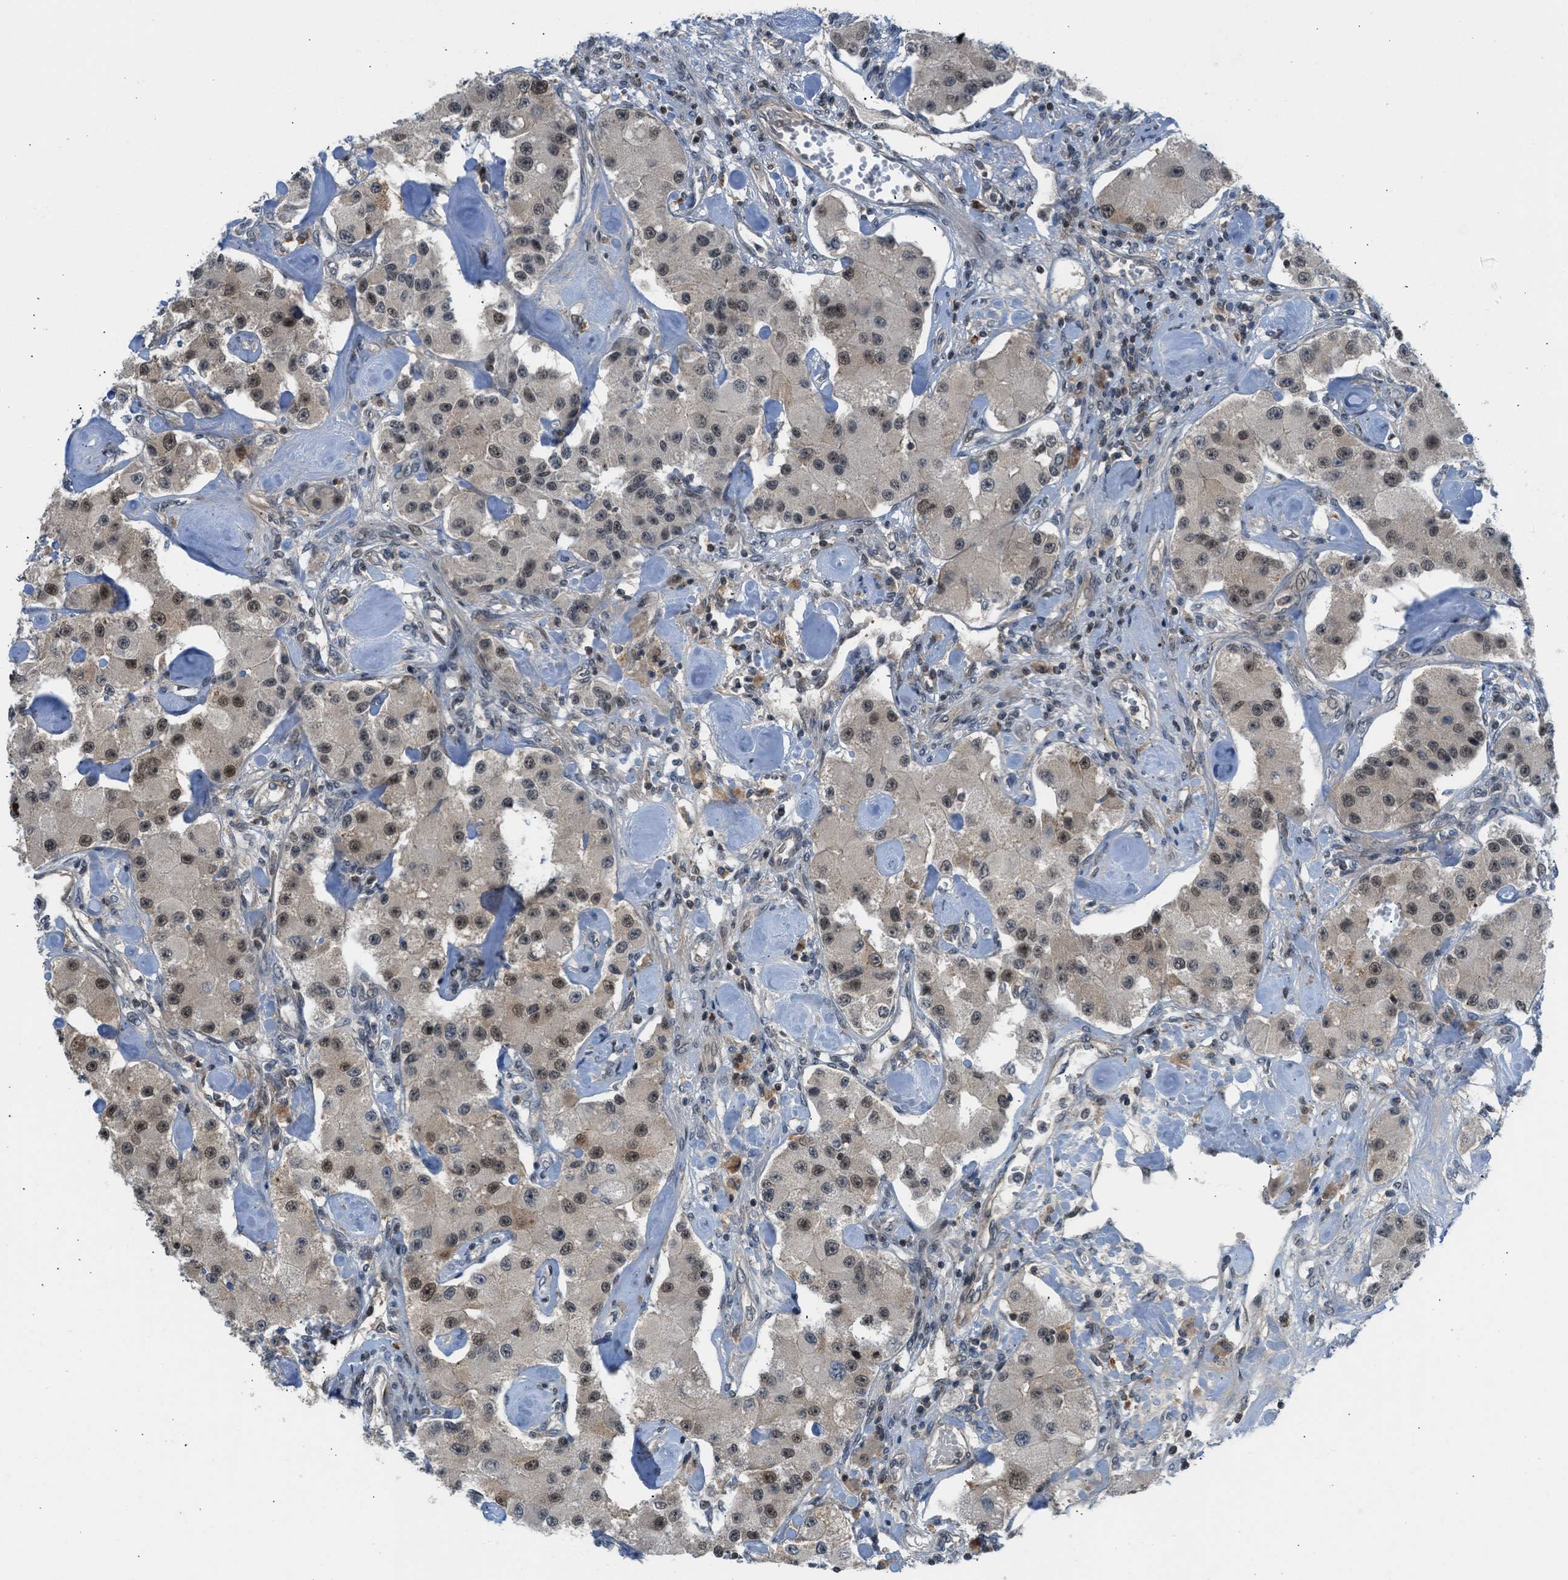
{"staining": {"intensity": "weak", "quantity": "25%-75%", "location": "cytoplasmic/membranous,nuclear"}, "tissue": "carcinoid", "cell_type": "Tumor cells", "image_type": "cancer", "snomed": [{"axis": "morphology", "description": "Carcinoid, malignant, NOS"}, {"axis": "topography", "description": "Pancreas"}], "caption": "Tumor cells reveal low levels of weak cytoplasmic/membranous and nuclear expression in approximately 25%-75% of cells in human carcinoid (malignant). The protein of interest is stained brown, and the nuclei are stained in blue (DAB IHC with brightfield microscopy, high magnification).", "gene": "TTBK2", "patient": {"sex": "male", "age": 41}}